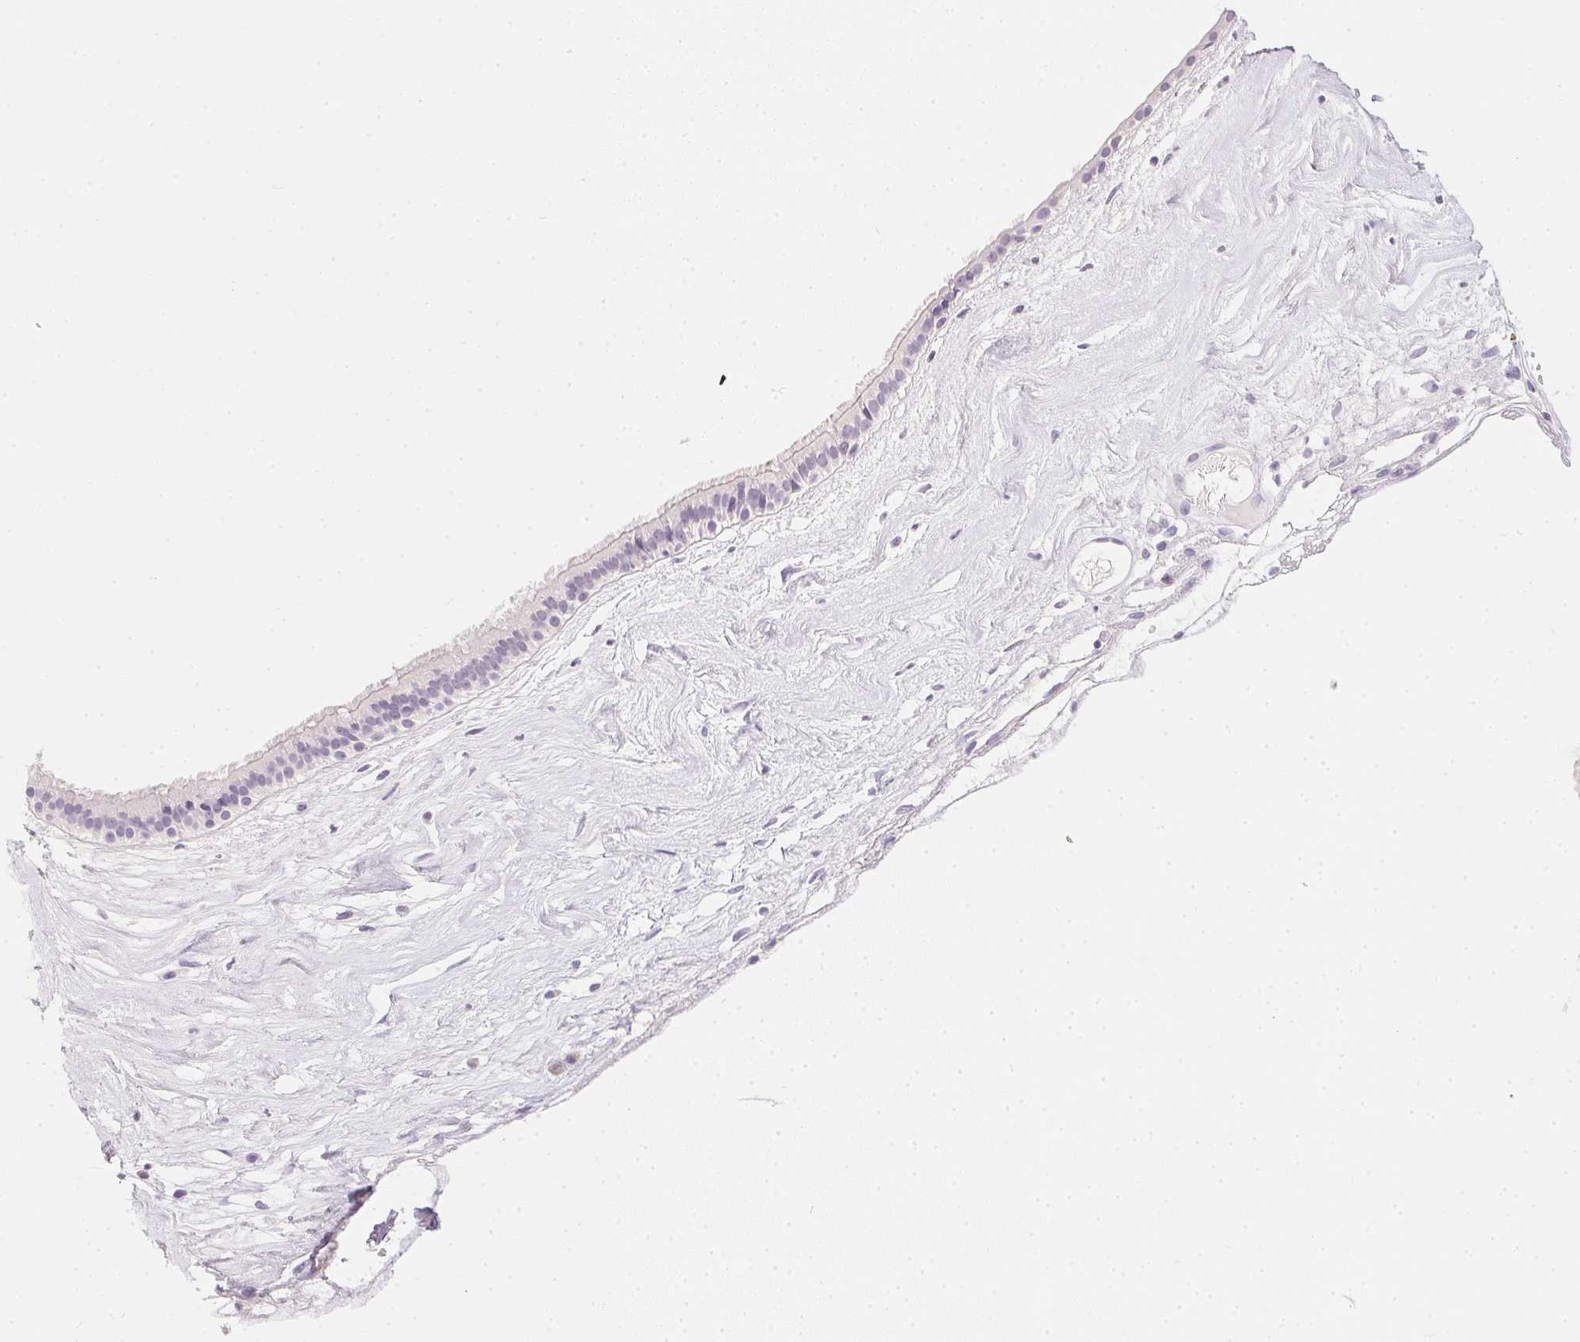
{"staining": {"intensity": "negative", "quantity": "none", "location": "none"}, "tissue": "nasopharynx", "cell_type": "Respiratory epithelial cells", "image_type": "normal", "snomed": [{"axis": "morphology", "description": "Normal tissue, NOS"}, {"axis": "topography", "description": "Nasopharynx"}], "caption": "Human nasopharynx stained for a protein using IHC demonstrates no positivity in respiratory epithelial cells.", "gene": "PPY", "patient": {"sex": "male", "age": 24}}